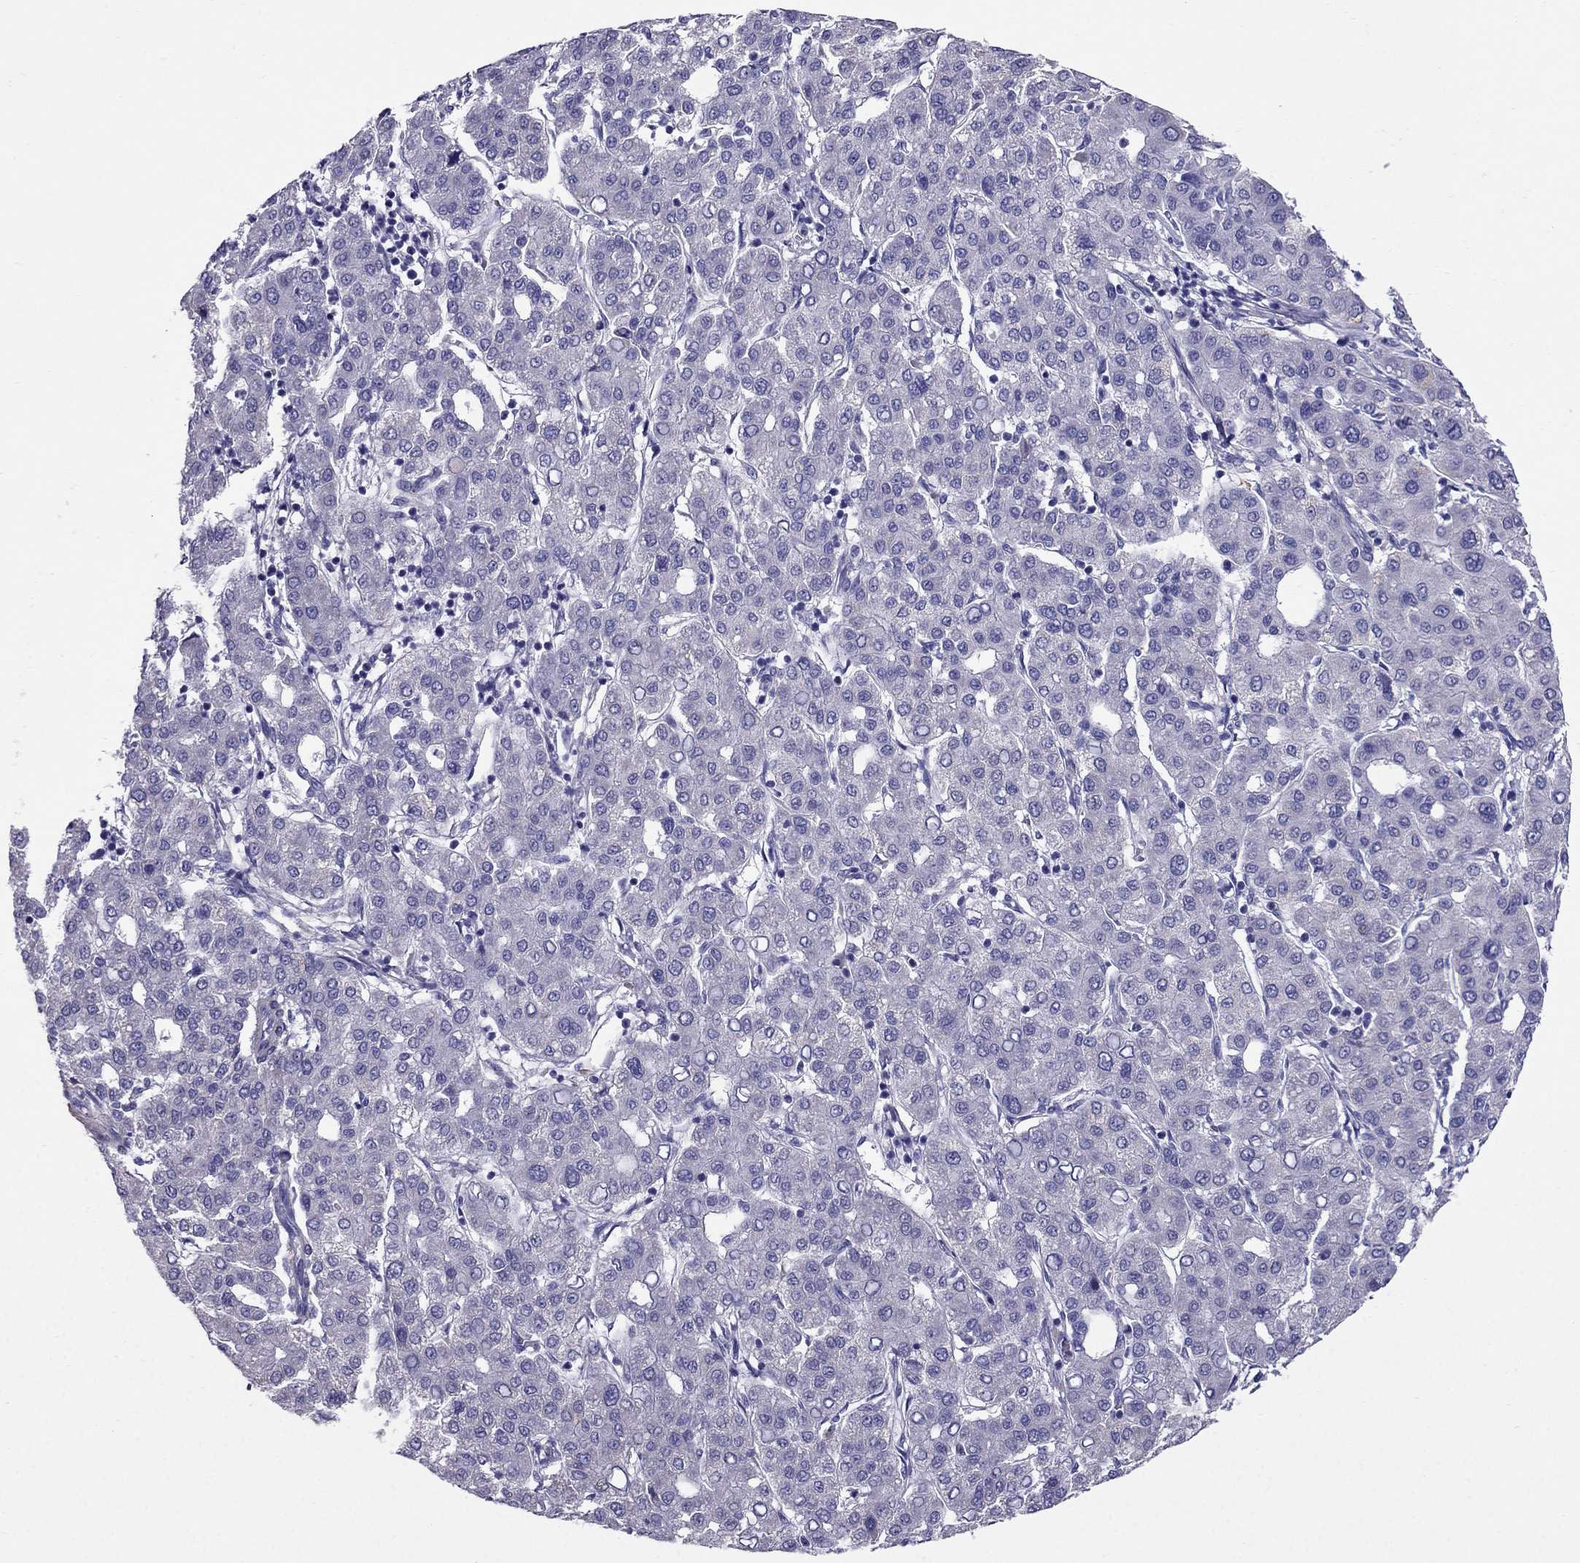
{"staining": {"intensity": "negative", "quantity": "none", "location": "none"}, "tissue": "liver cancer", "cell_type": "Tumor cells", "image_type": "cancer", "snomed": [{"axis": "morphology", "description": "Carcinoma, Hepatocellular, NOS"}, {"axis": "topography", "description": "Liver"}], "caption": "IHC photomicrograph of neoplastic tissue: human liver hepatocellular carcinoma stained with DAB (3,3'-diaminobenzidine) shows no significant protein staining in tumor cells.", "gene": "GPR50", "patient": {"sex": "male", "age": 65}}